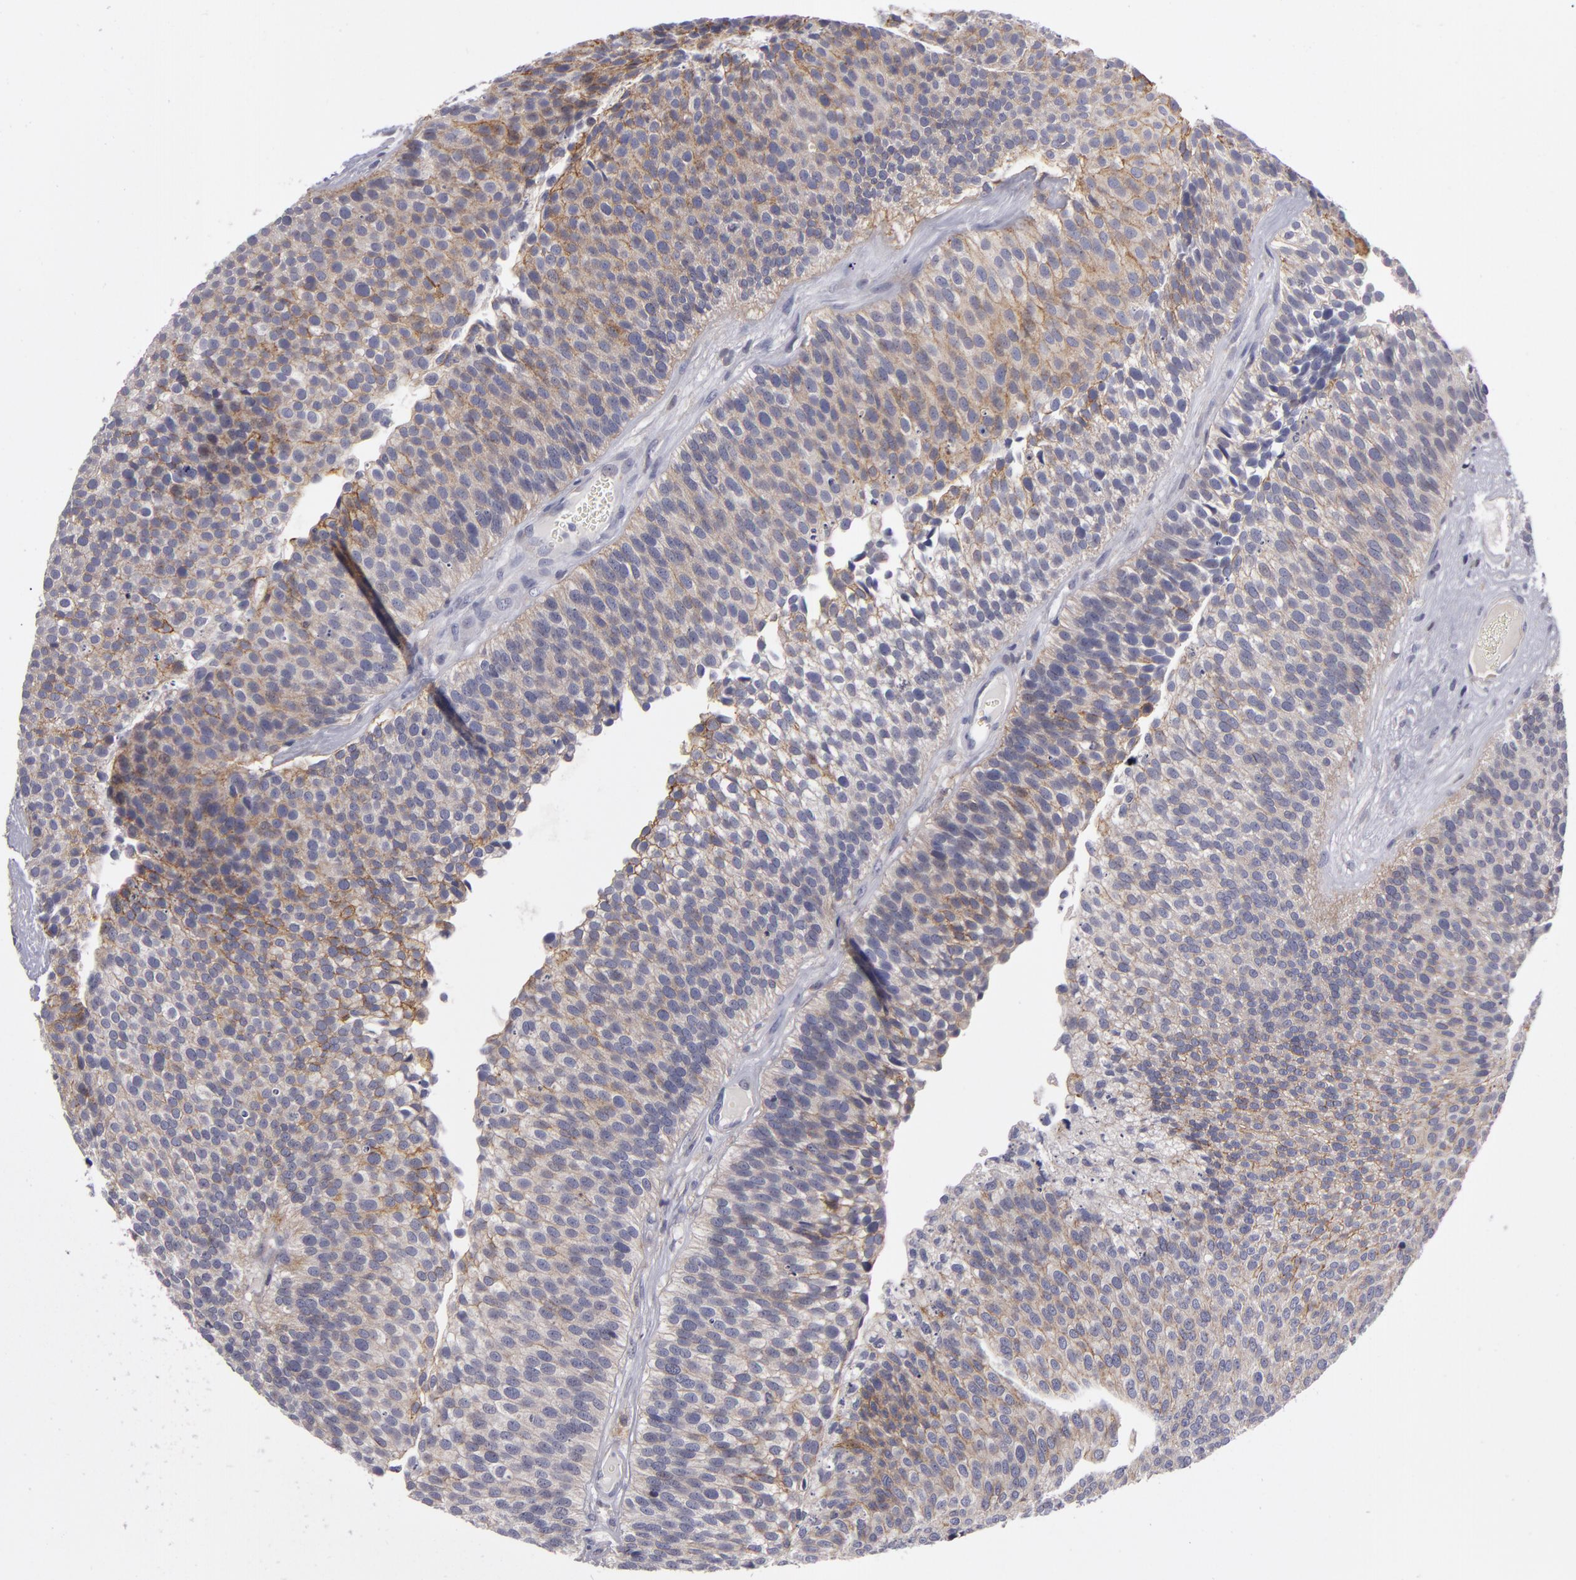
{"staining": {"intensity": "weak", "quantity": "<25%", "location": "cytoplasmic/membranous"}, "tissue": "urothelial cancer", "cell_type": "Tumor cells", "image_type": "cancer", "snomed": [{"axis": "morphology", "description": "Urothelial carcinoma, Low grade"}, {"axis": "topography", "description": "Urinary bladder"}], "caption": "Protein analysis of urothelial carcinoma (low-grade) displays no significant expression in tumor cells.", "gene": "ZNF229", "patient": {"sex": "male", "age": 84}}